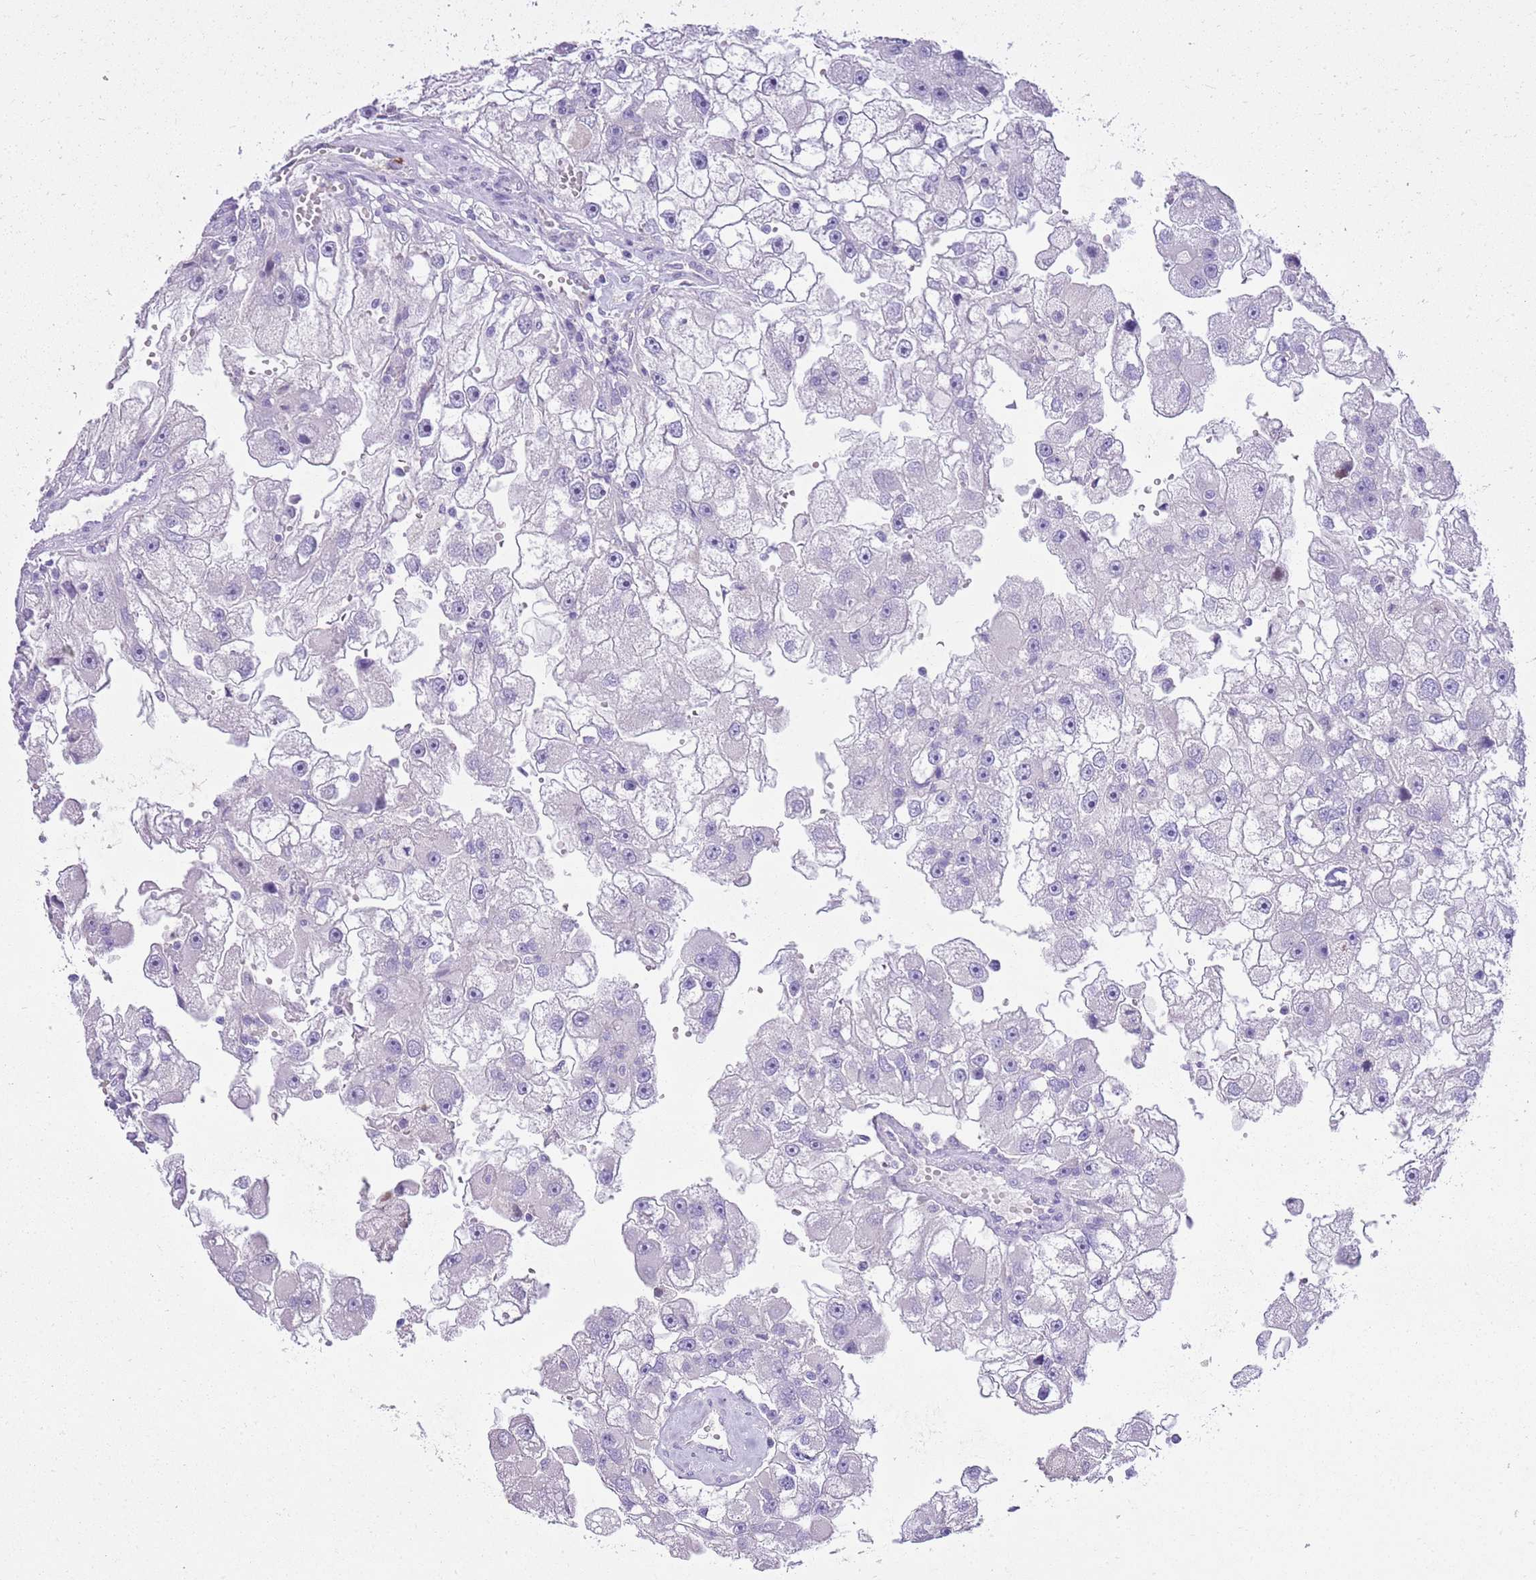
{"staining": {"intensity": "negative", "quantity": "none", "location": "none"}, "tissue": "renal cancer", "cell_type": "Tumor cells", "image_type": "cancer", "snomed": [{"axis": "morphology", "description": "Adenocarcinoma, NOS"}, {"axis": "topography", "description": "Kidney"}], "caption": "DAB immunohistochemical staining of adenocarcinoma (renal) exhibits no significant staining in tumor cells. Brightfield microscopy of immunohistochemistry stained with DAB (brown) and hematoxylin (blue), captured at high magnification.", "gene": "CLEC2A", "patient": {"sex": "male", "age": 63}}